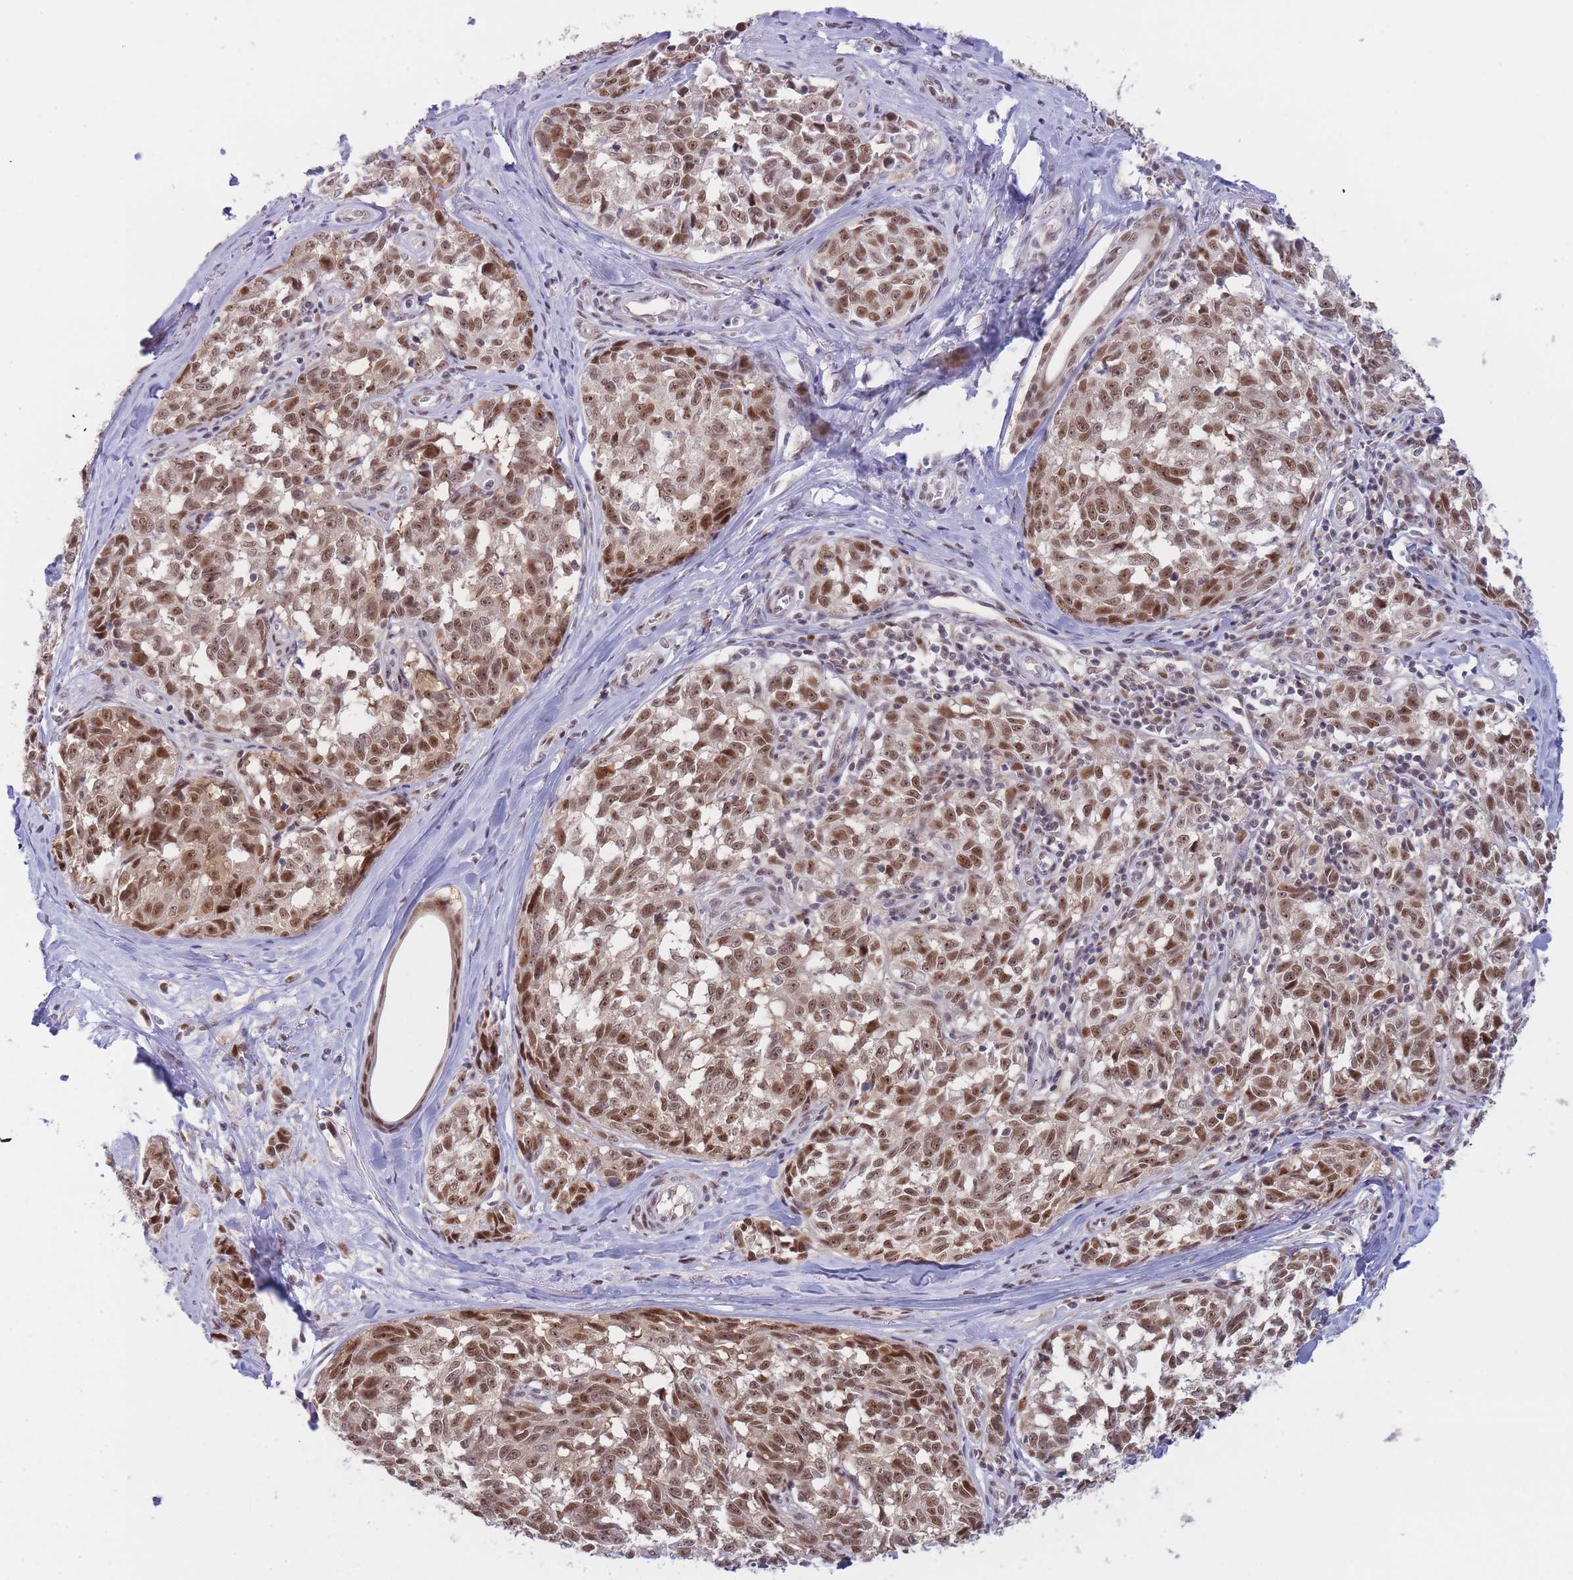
{"staining": {"intensity": "moderate", "quantity": ">75%", "location": "nuclear"}, "tissue": "melanoma", "cell_type": "Tumor cells", "image_type": "cancer", "snomed": [{"axis": "morphology", "description": "Normal tissue, NOS"}, {"axis": "morphology", "description": "Malignant melanoma, NOS"}, {"axis": "topography", "description": "Skin"}], "caption": "This photomicrograph displays IHC staining of malignant melanoma, with medium moderate nuclear positivity in approximately >75% of tumor cells.", "gene": "DEAF1", "patient": {"sex": "female", "age": 64}}